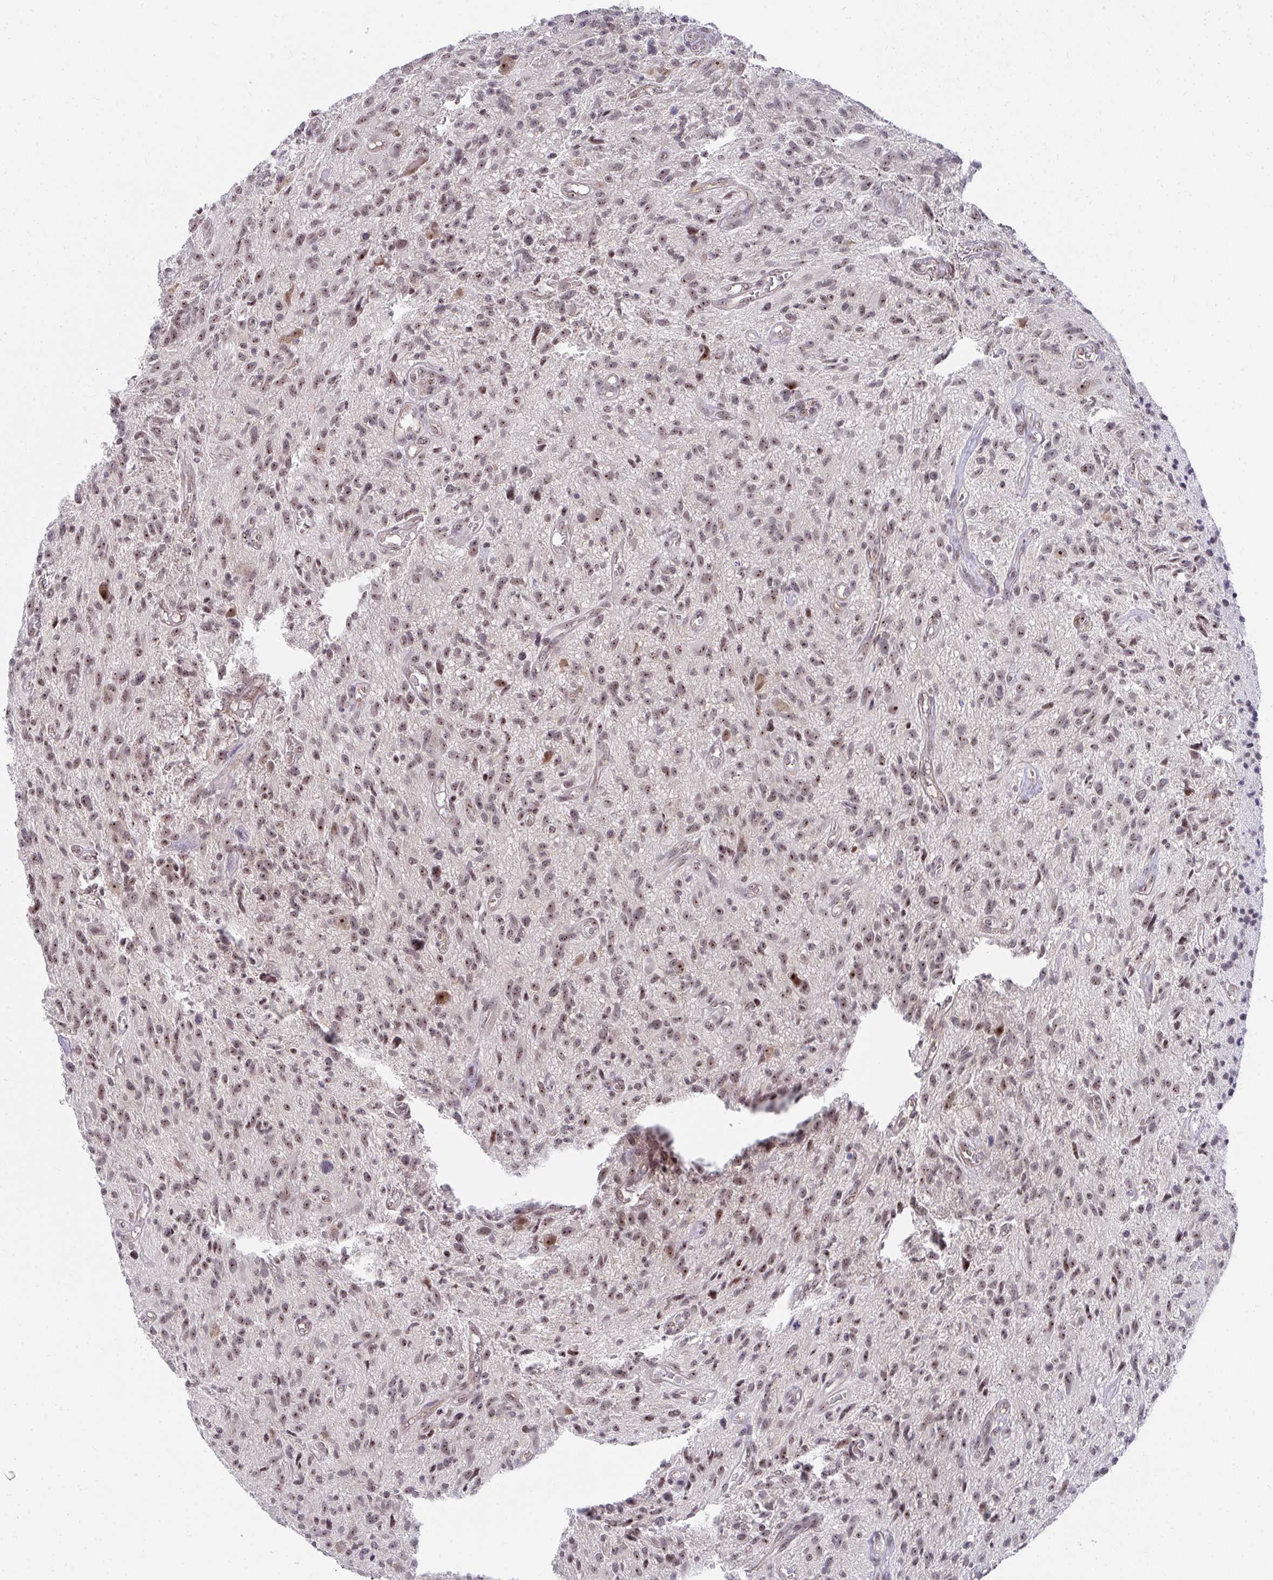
{"staining": {"intensity": "weak", "quantity": ">75%", "location": "nuclear"}, "tissue": "glioma", "cell_type": "Tumor cells", "image_type": "cancer", "snomed": [{"axis": "morphology", "description": "Glioma, malignant, High grade"}, {"axis": "topography", "description": "Brain"}], "caption": "There is low levels of weak nuclear expression in tumor cells of malignant high-grade glioma, as demonstrated by immunohistochemical staining (brown color).", "gene": "HIRA", "patient": {"sex": "male", "age": 75}}